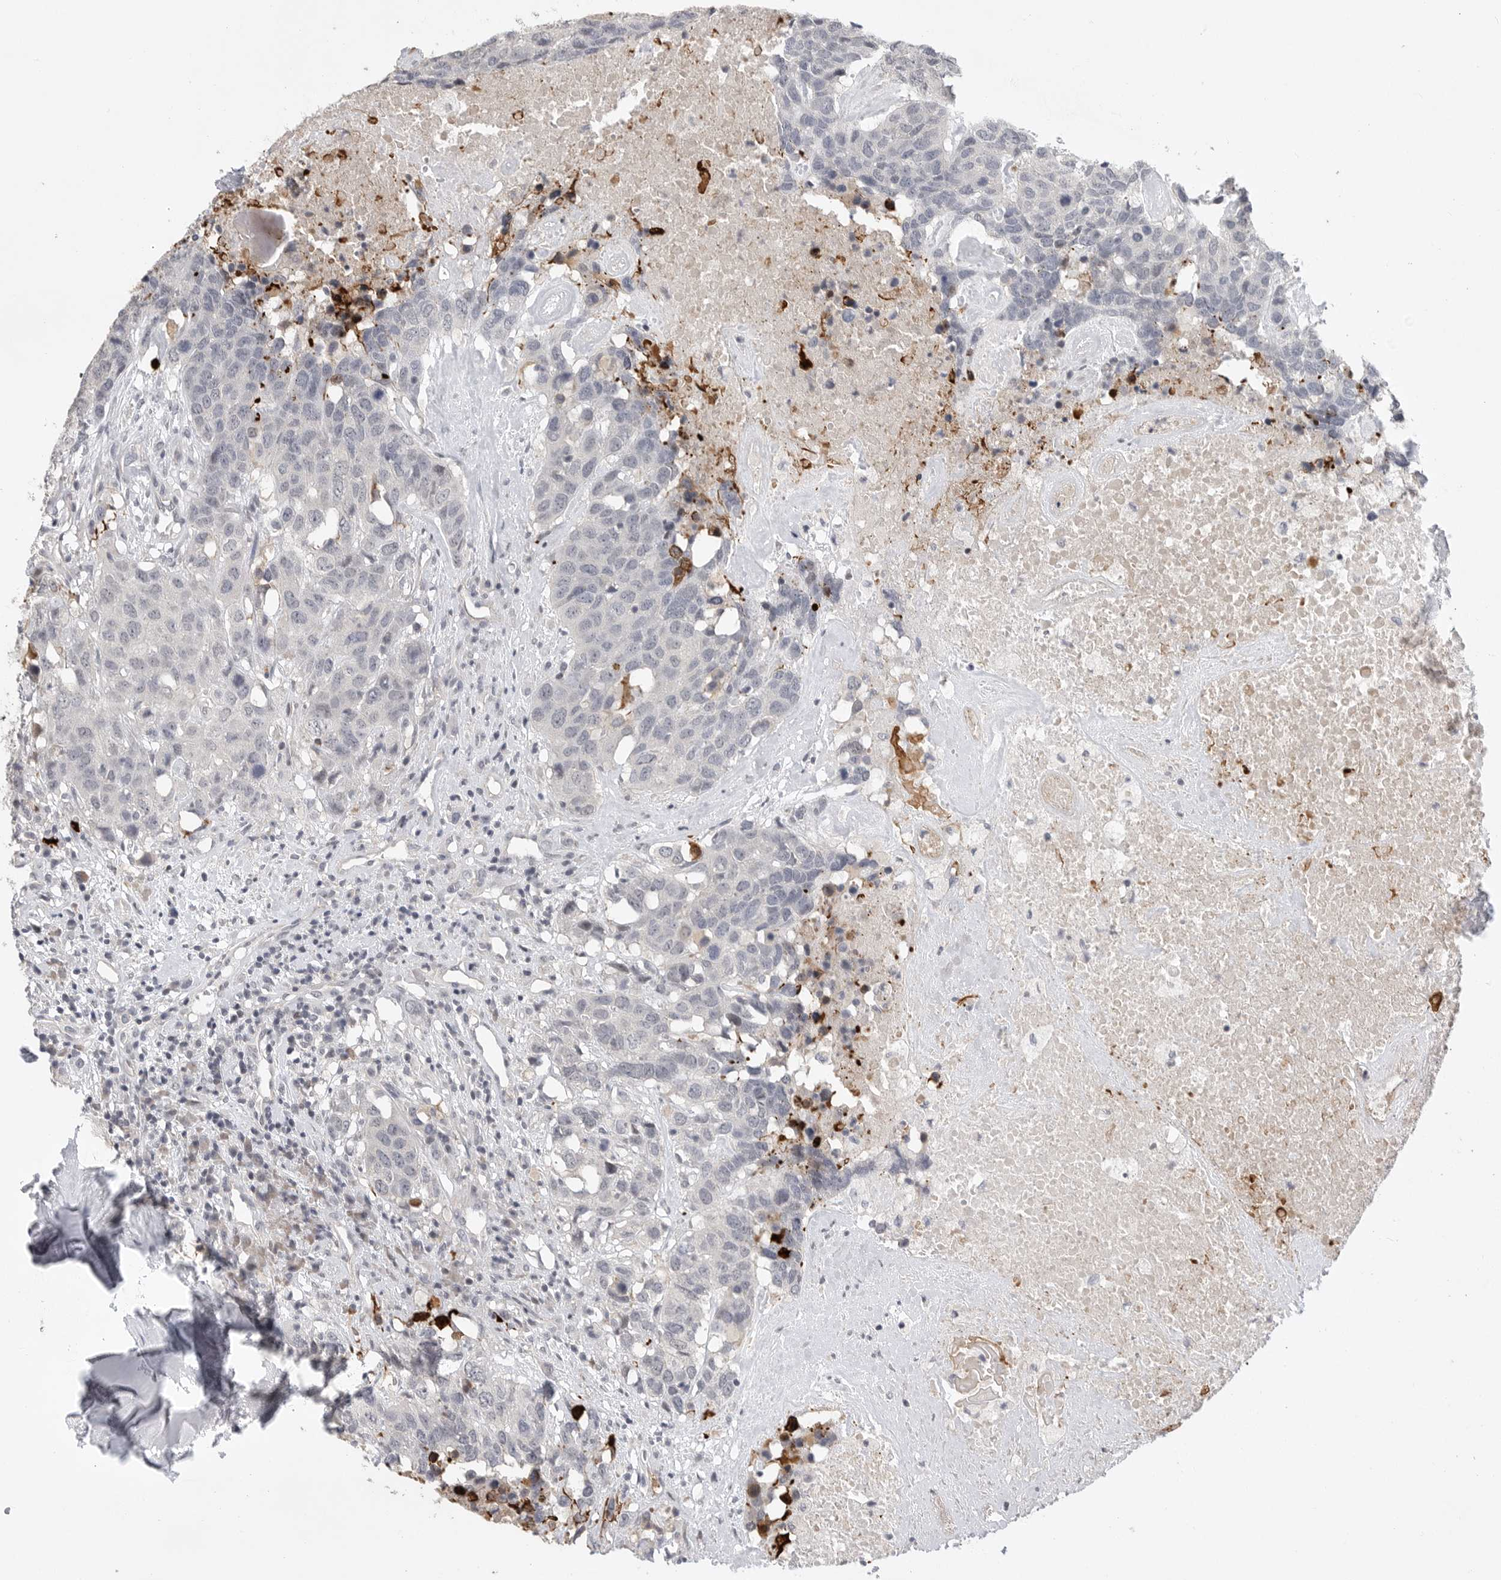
{"staining": {"intensity": "negative", "quantity": "none", "location": "none"}, "tissue": "head and neck cancer", "cell_type": "Tumor cells", "image_type": "cancer", "snomed": [{"axis": "morphology", "description": "Squamous cell carcinoma, NOS"}, {"axis": "topography", "description": "Head-Neck"}], "caption": "There is no significant staining in tumor cells of head and neck squamous cell carcinoma.", "gene": "FBXO43", "patient": {"sex": "male", "age": 66}}